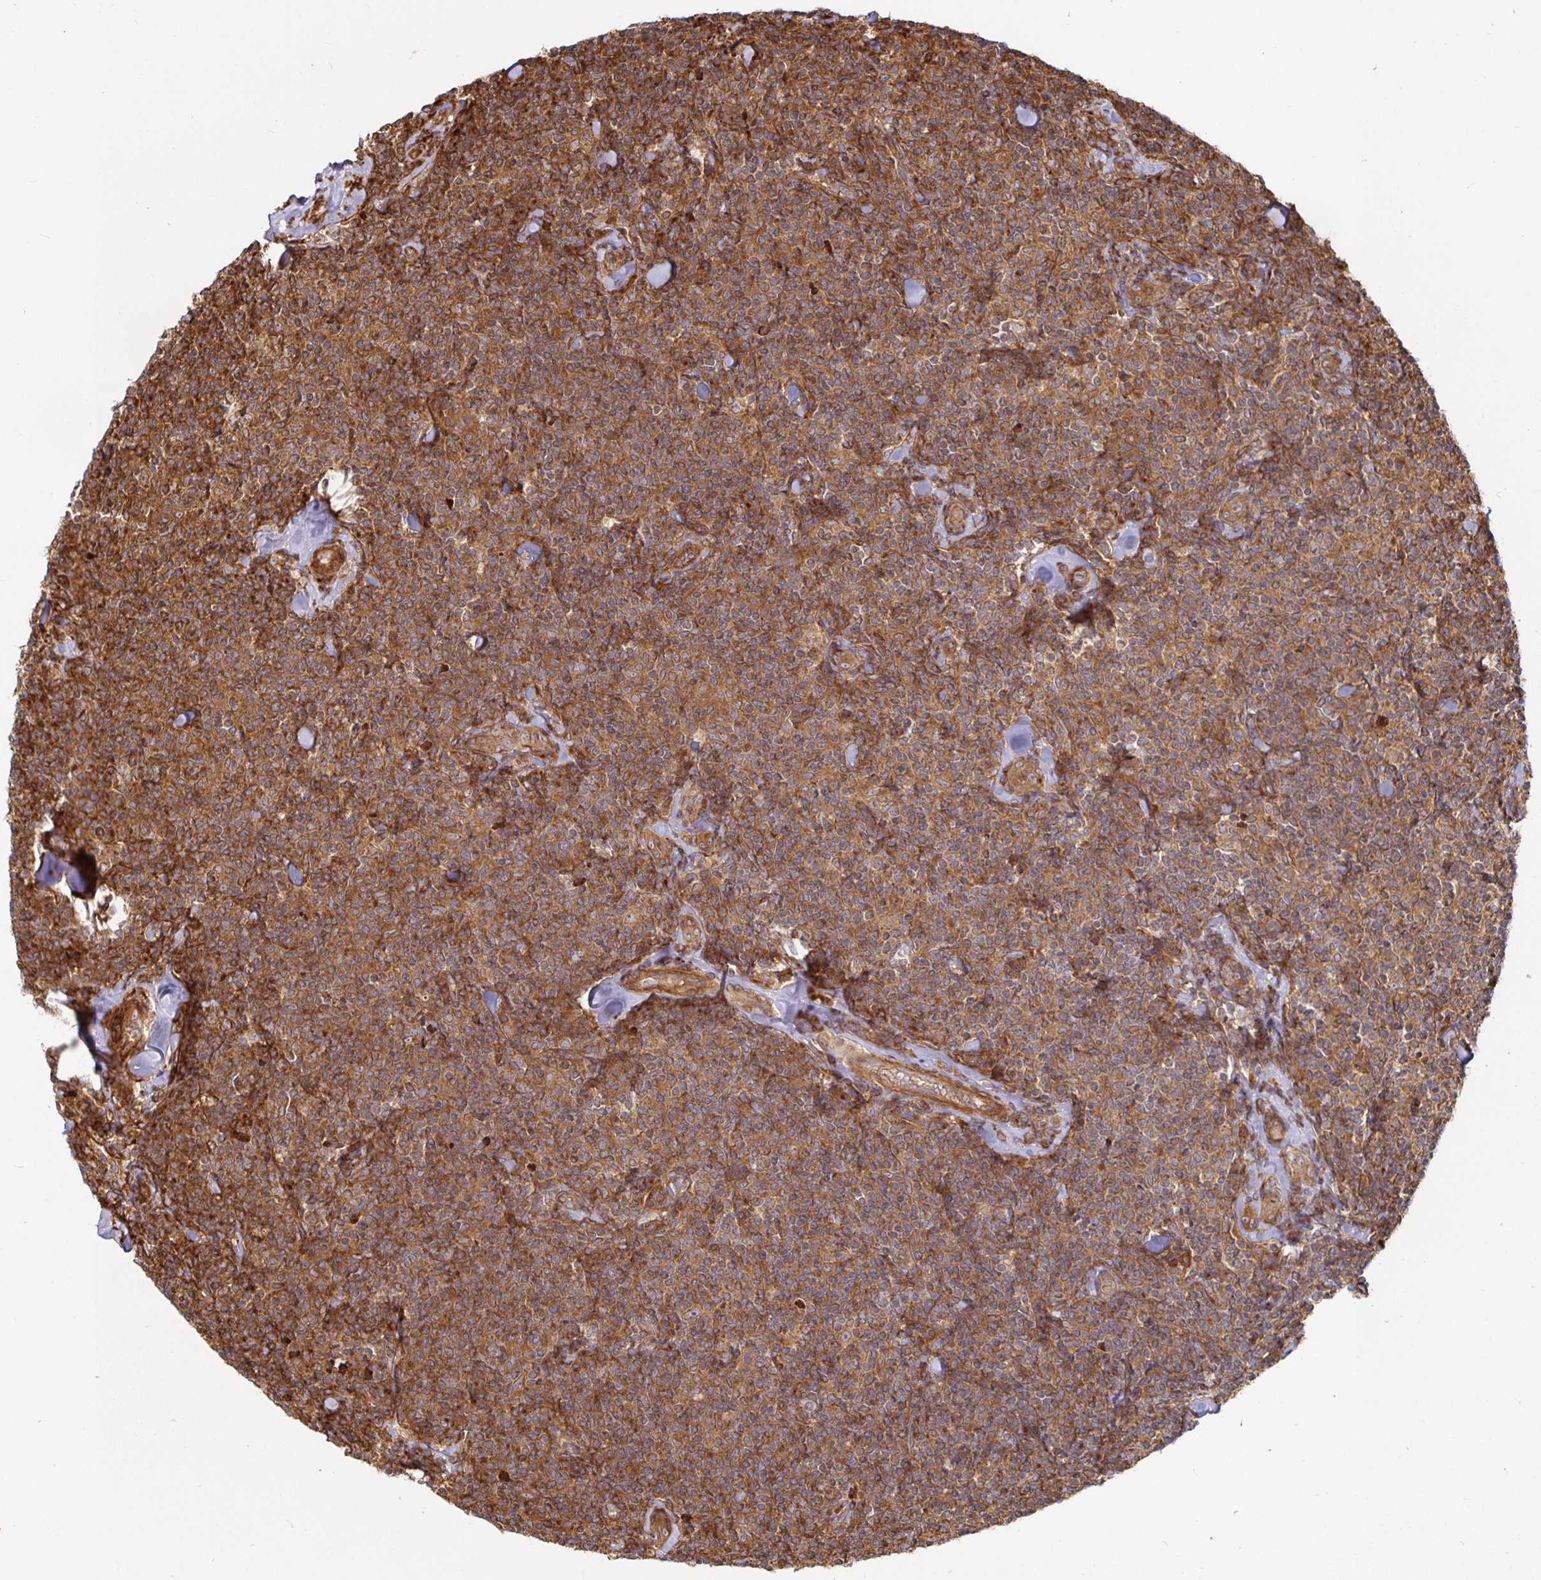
{"staining": {"intensity": "moderate", "quantity": ">75%", "location": "cytoplasmic/membranous"}, "tissue": "lymphoma", "cell_type": "Tumor cells", "image_type": "cancer", "snomed": [{"axis": "morphology", "description": "Malignant lymphoma, non-Hodgkin's type, Low grade"}, {"axis": "topography", "description": "Lymph node"}], "caption": "The micrograph shows a brown stain indicating the presence of a protein in the cytoplasmic/membranous of tumor cells in low-grade malignant lymphoma, non-Hodgkin's type. (Brightfield microscopy of DAB IHC at high magnification).", "gene": "STRAP", "patient": {"sex": "female", "age": 56}}